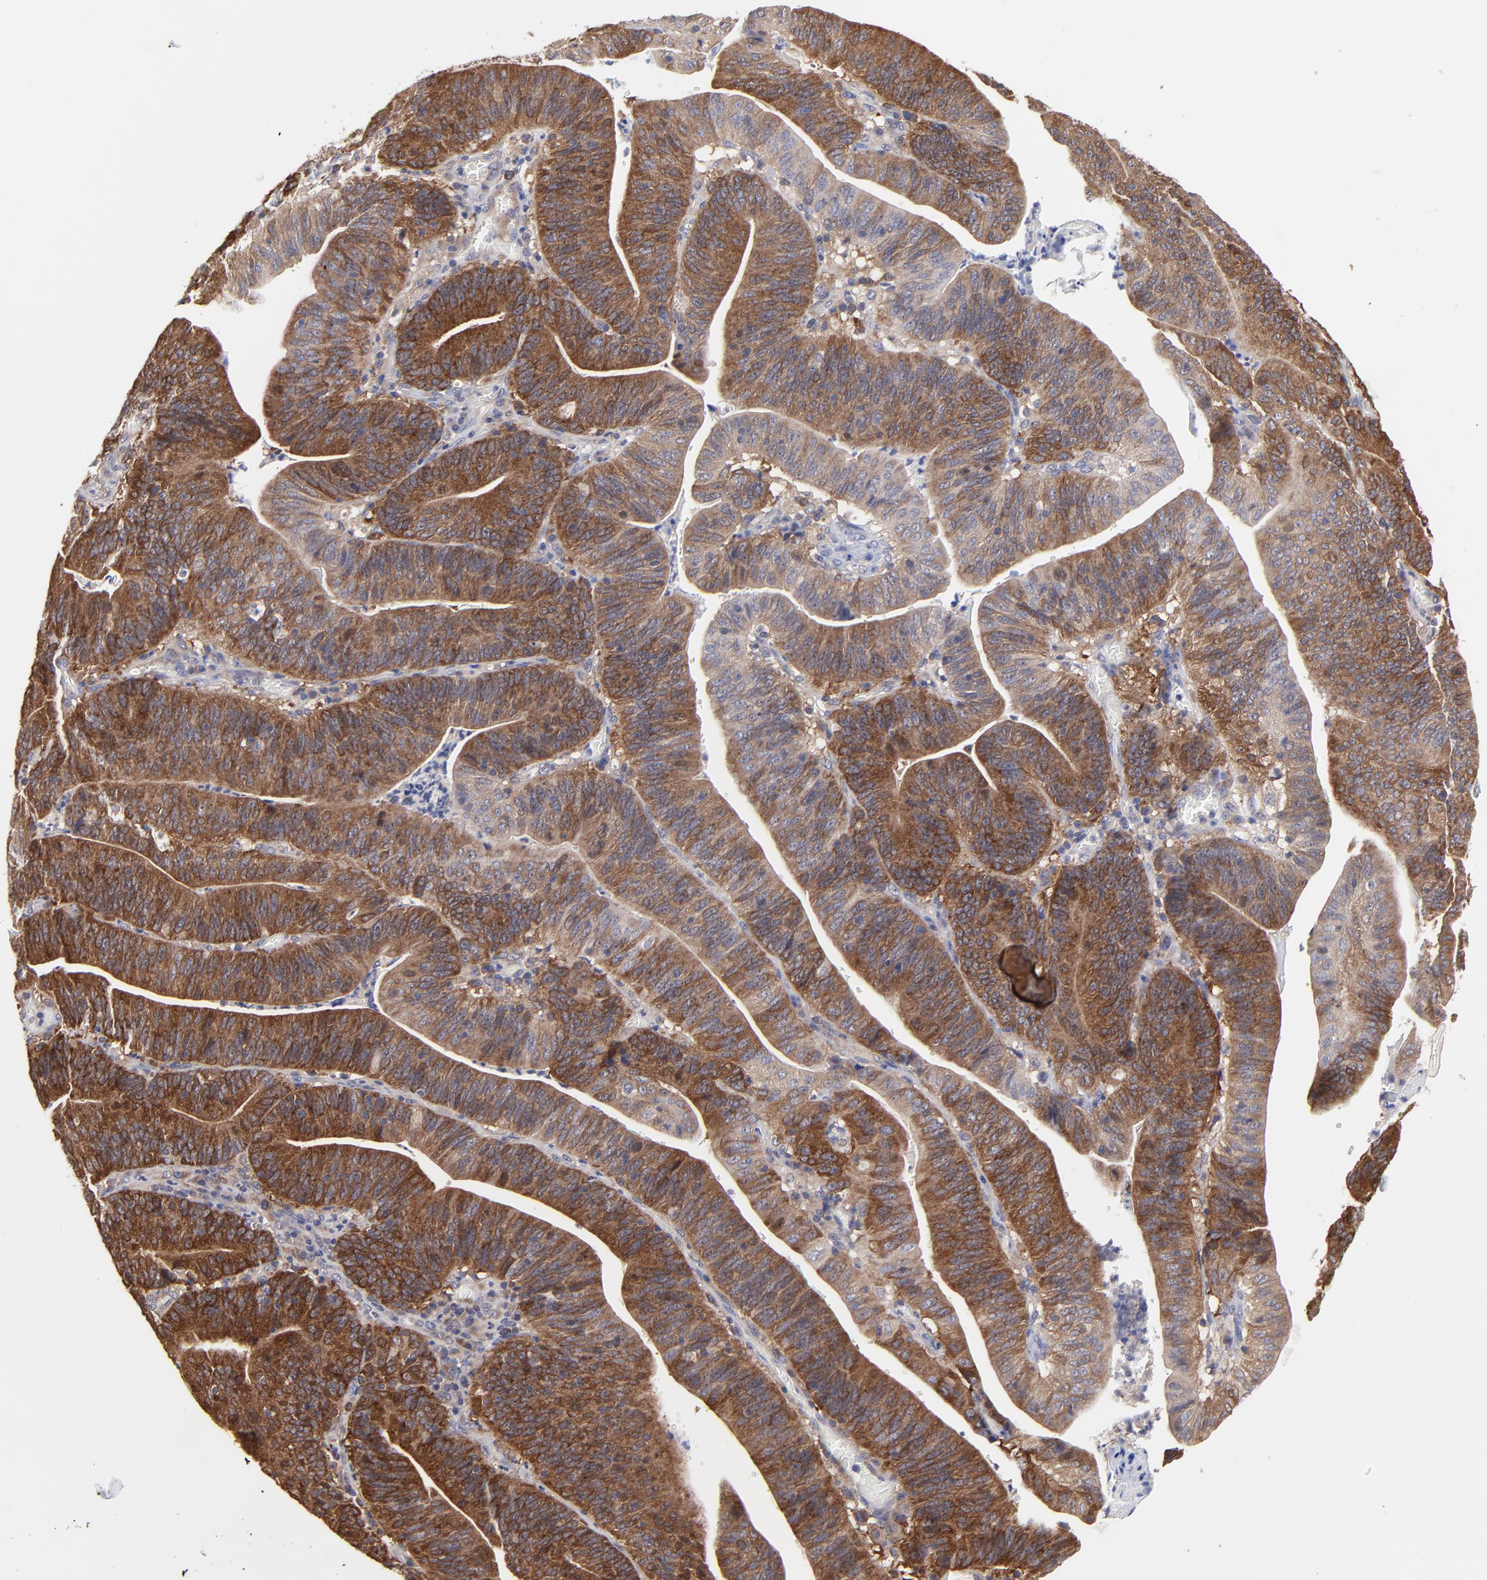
{"staining": {"intensity": "strong", "quantity": "25%-75%", "location": "cytoplasmic/membranous"}, "tissue": "stomach cancer", "cell_type": "Tumor cells", "image_type": "cancer", "snomed": [{"axis": "morphology", "description": "Adenocarcinoma, NOS"}, {"axis": "topography", "description": "Stomach, lower"}], "caption": "Brown immunohistochemical staining in adenocarcinoma (stomach) exhibits strong cytoplasmic/membranous positivity in about 25%-75% of tumor cells.", "gene": "GART", "patient": {"sex": "female", "age": 86}}